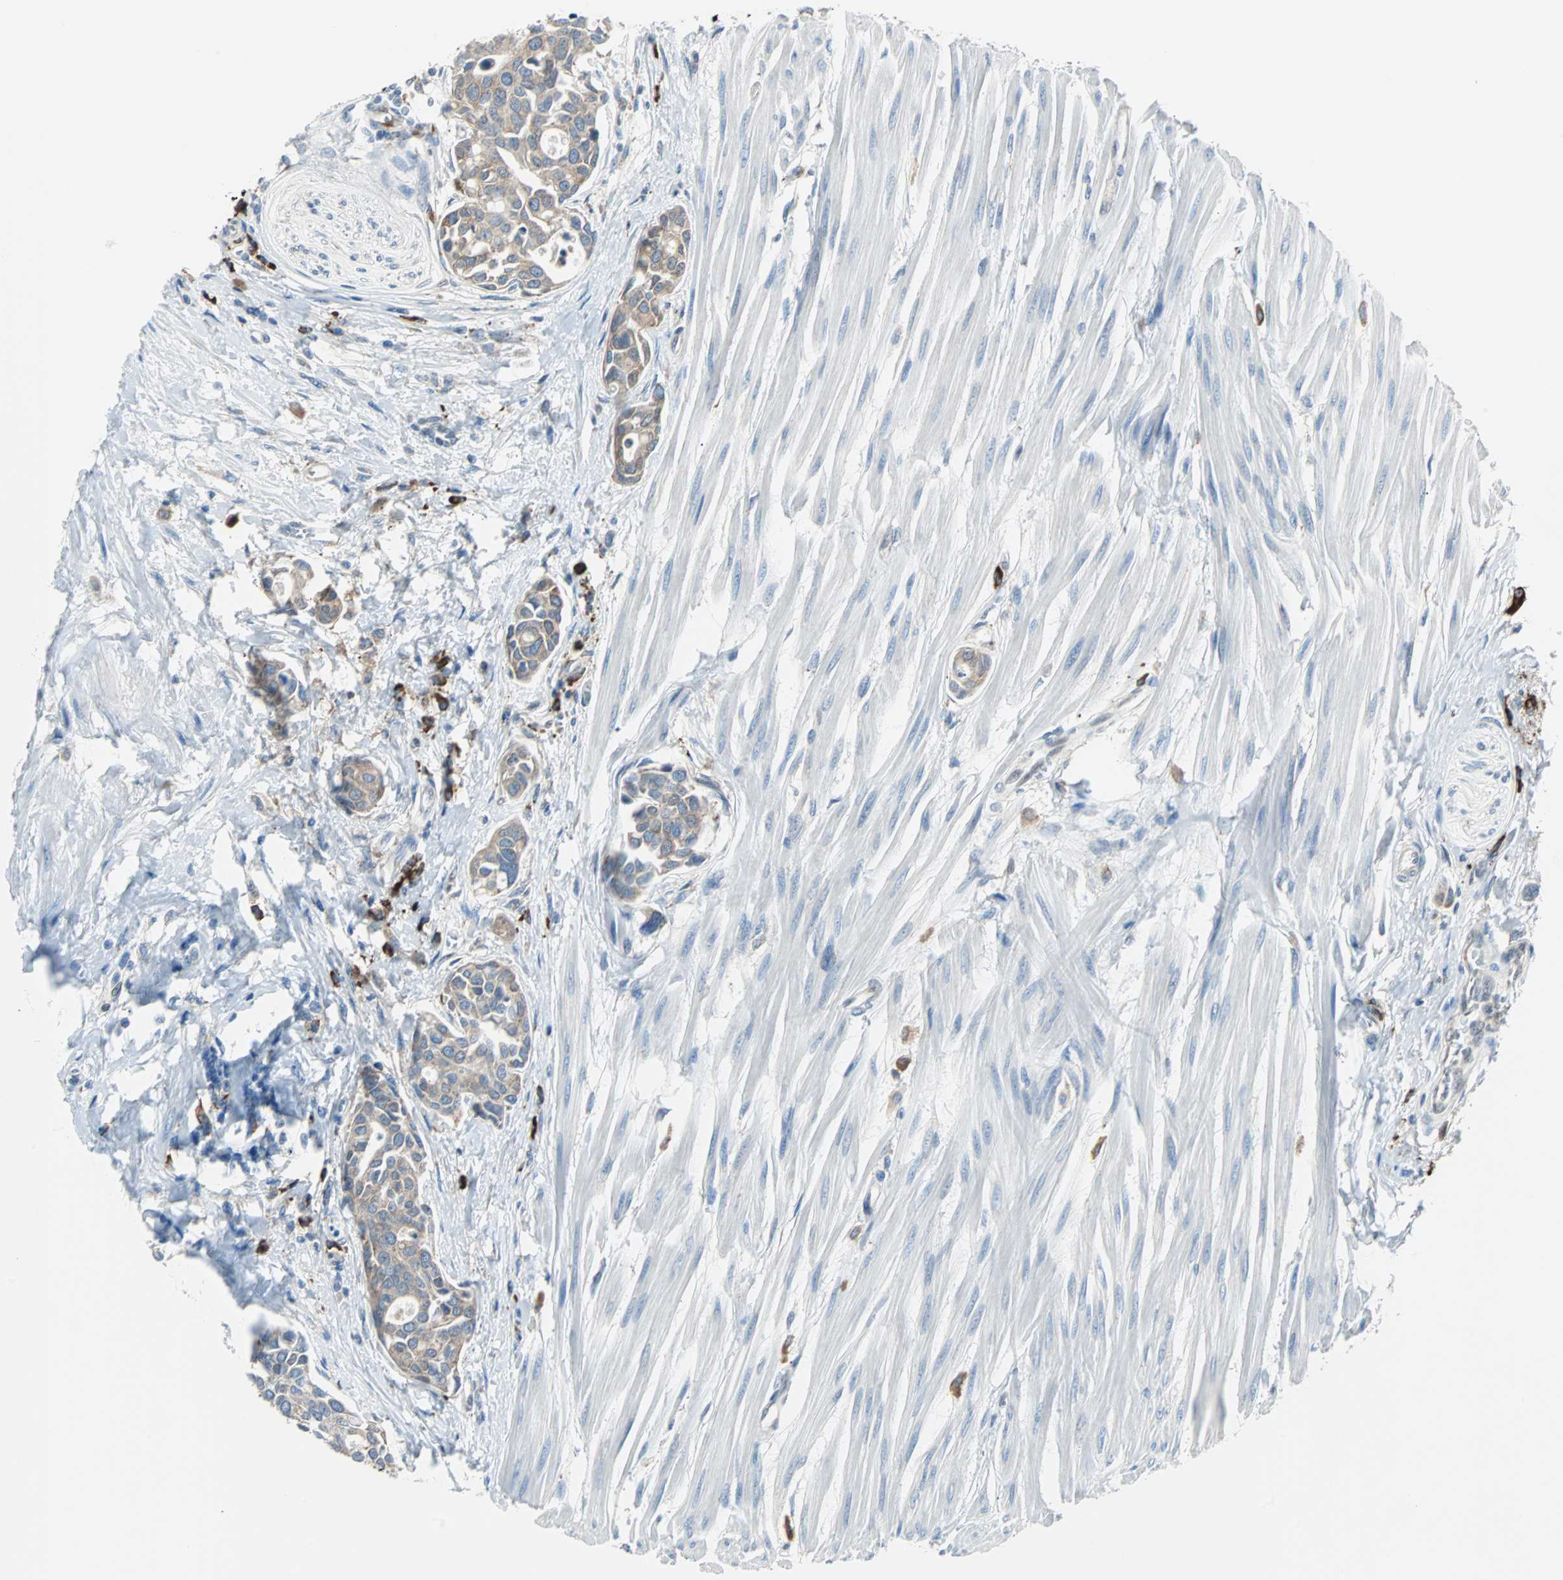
{"staining": {"intensity": "moderate", "quantity": ">75%", "location": "cytoplasmic/membranous"}, "tissue": "urothelial cancer", "cell_type": "Tumor cells", "image_type": "cancer", "snomed": [{"axis": "morphology", "description": "Urothelial carcinoma, High grade"}, {"axis": "topography", "description": "Urinary bladder"}], "caption": "Protein analysis of urothelial cancer tissue exhibits moderate cytoplasmic/membranous positivity in about >75% of tumor cells.", "gene": "PDIA4", "patient": {"sex": "male", "age": 78}}